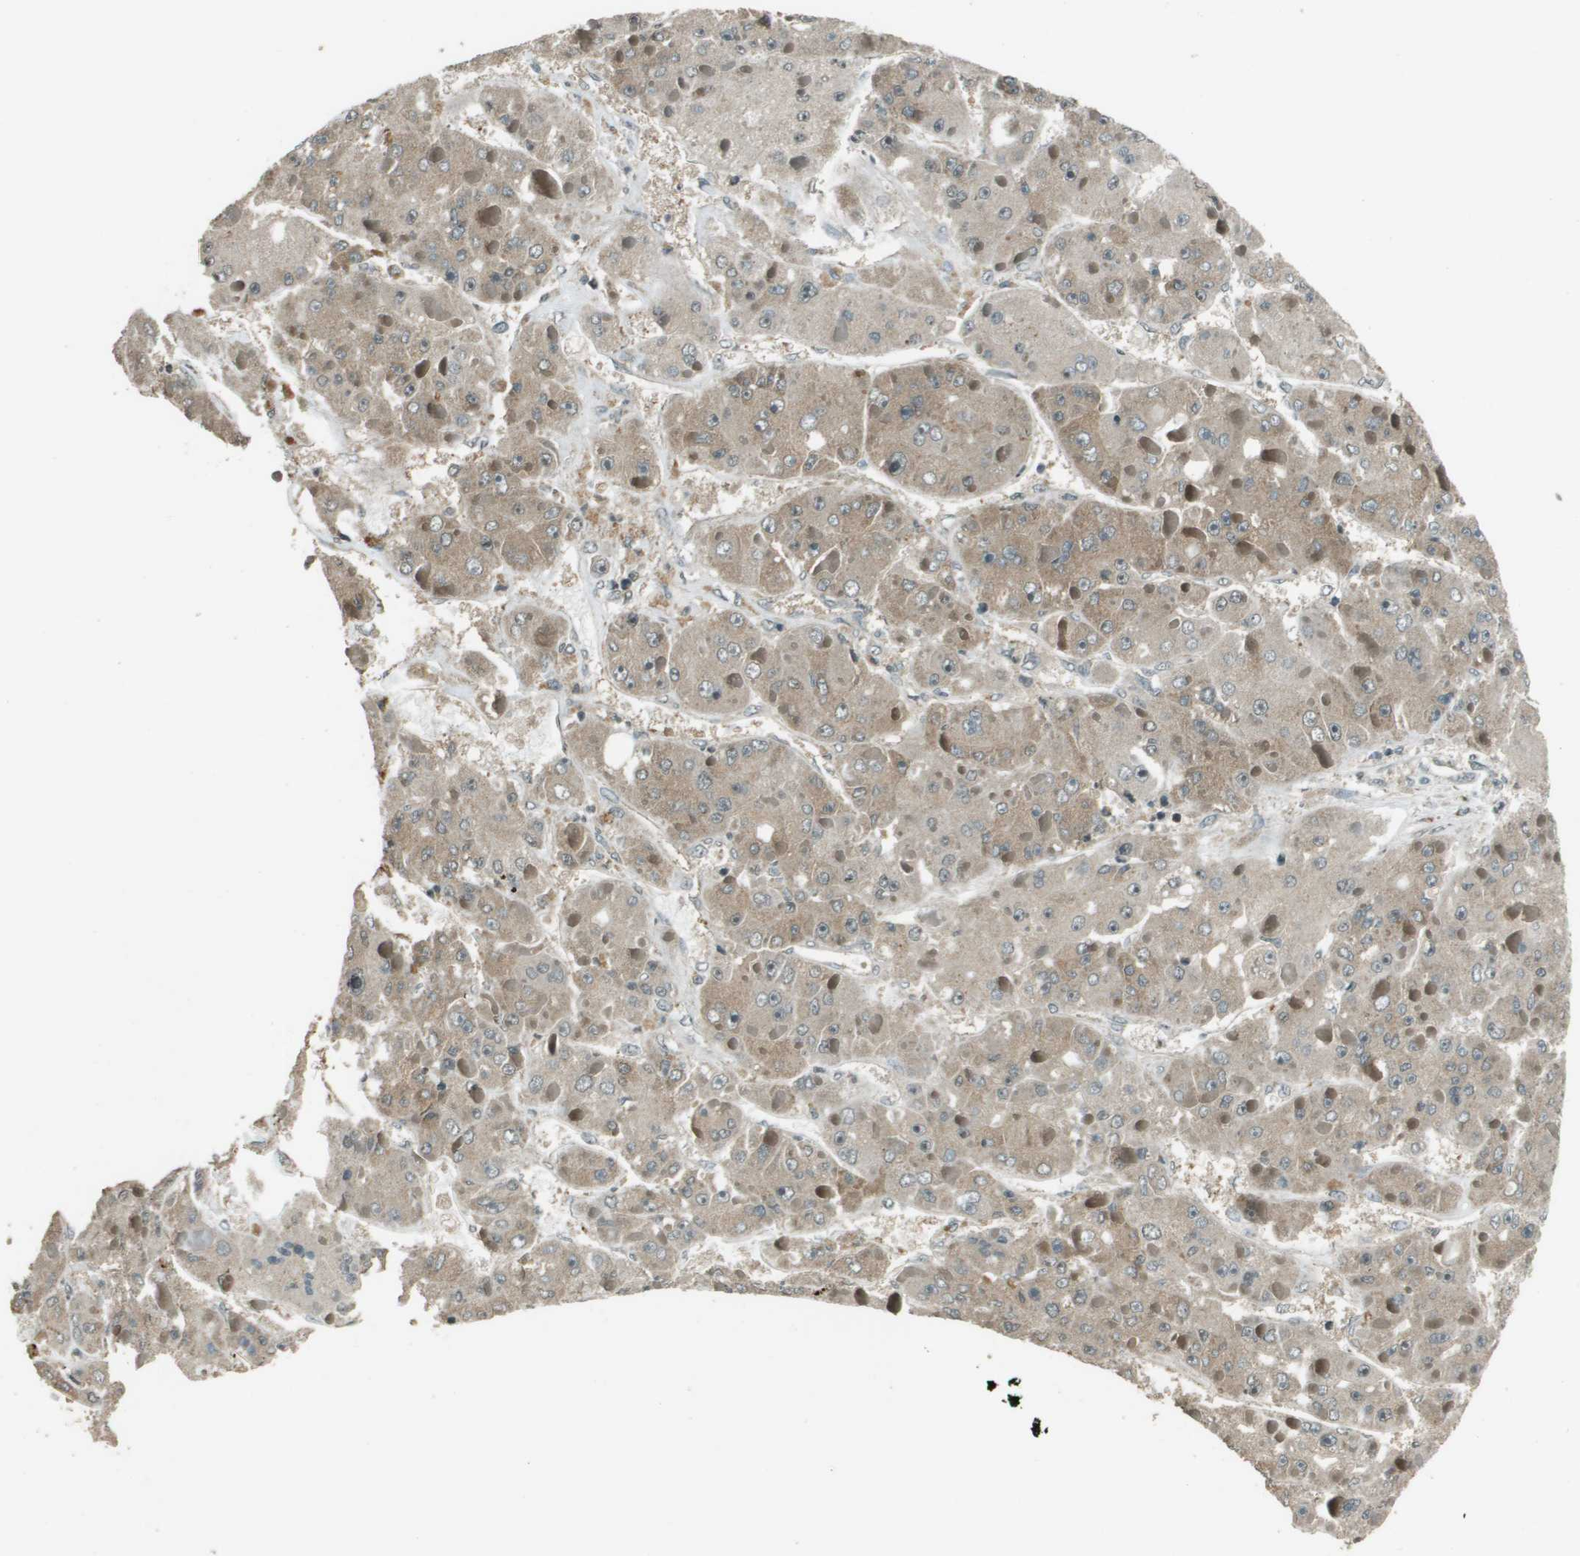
{"staining": {"intensity": "weak", "quantity": ">75%", "location": "cytoplasmic/membranous"}, "tissue": "liver cancer", "cell_type": "Tumor cells", "image_type": "cancer", "snomed": [{"axis": "morphology", "description": "Carcinoma, Hepatocellular, NOS"}, {"axis": "topography", "description": "Liver"}], "caption": "A histopathology image of liver cancer stained for a protein reveals weak cytoplasmic/membranous brown staining in tumor cells.", "gene": "SDC3", "patient": {"sex": "female", "age": 73}}